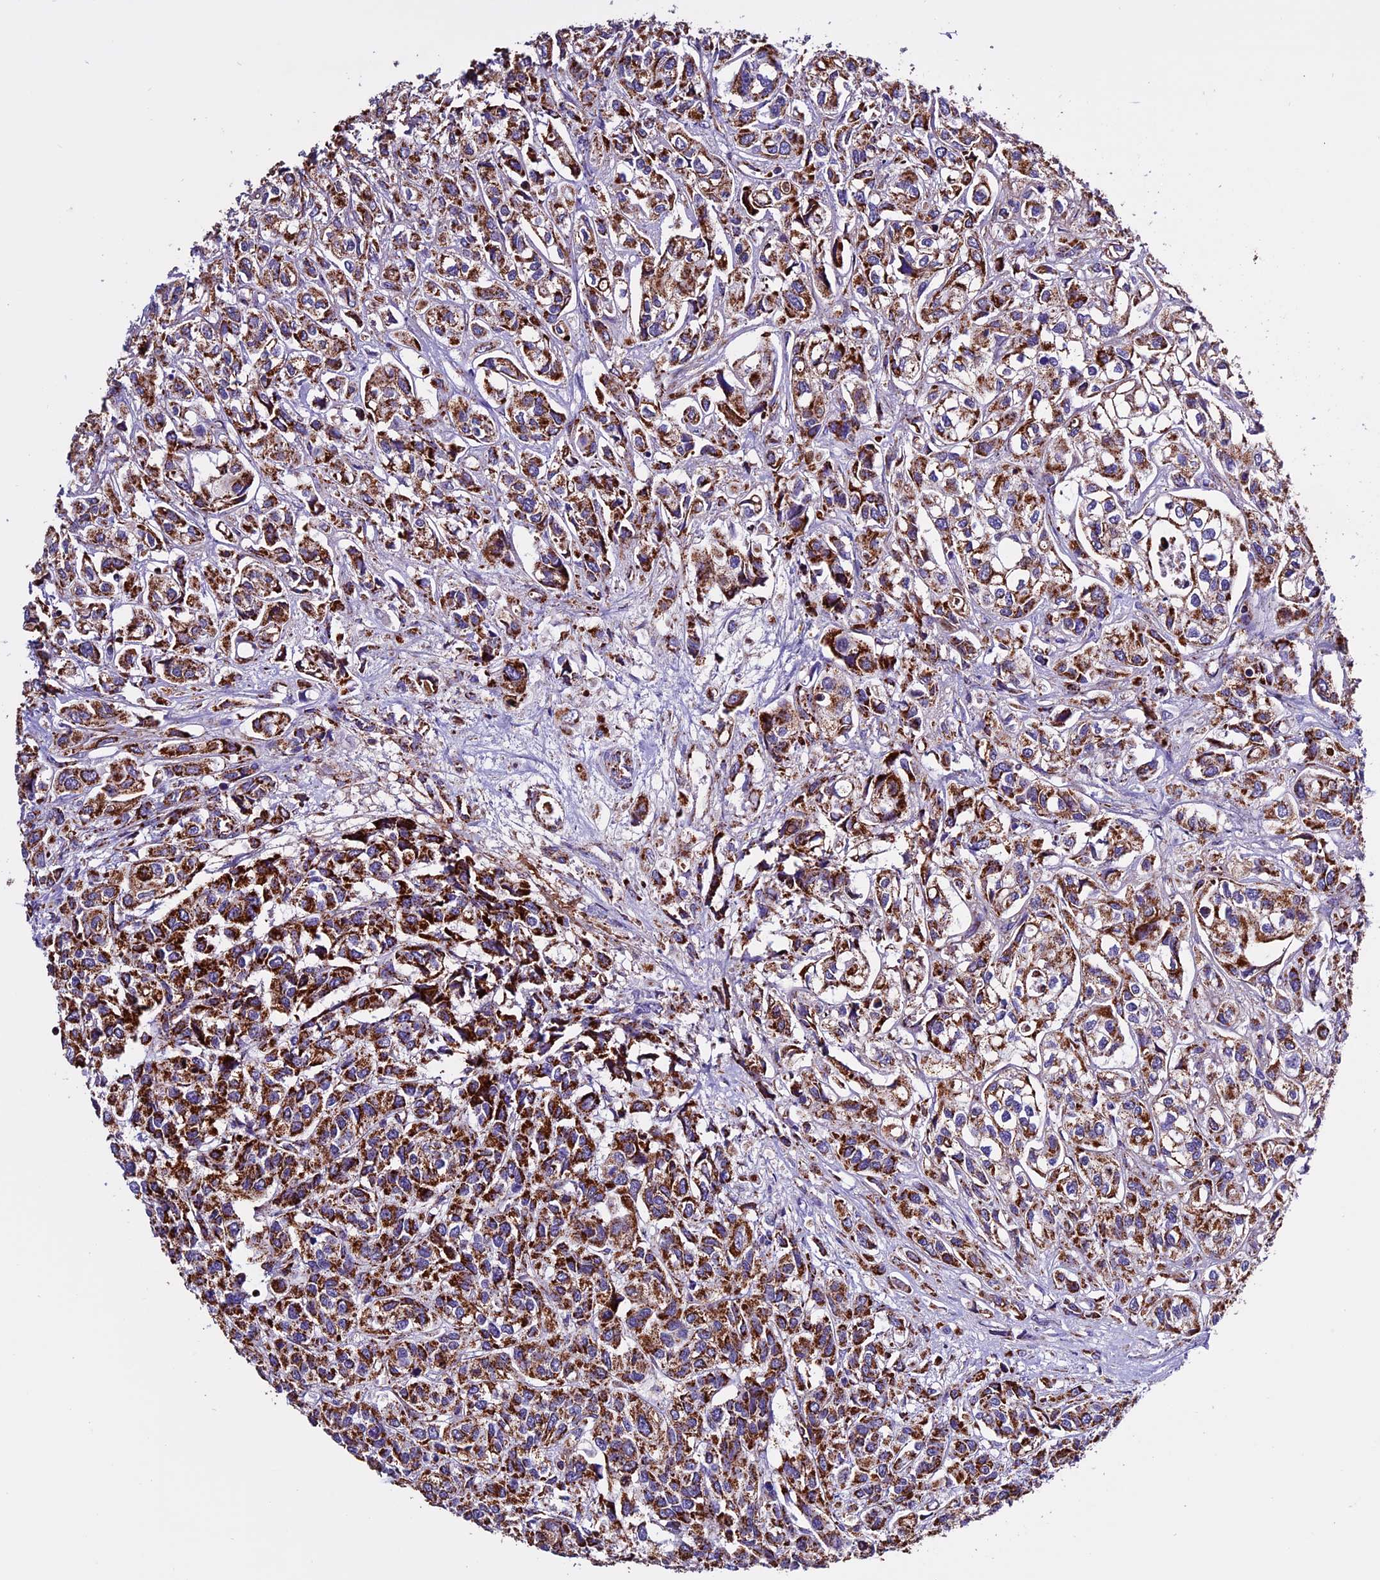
{"staining": {"intensity": "strong", "quantity": ">75%", "location": "cytoplasmic/membranous"}, "tissue": "urothelial cancer", "cell_type": "Tumor cells", "image_type": "cancer", "snomed": [{"axis": "morphology", "description": "Urothelial carcinoma, High grade"}, {"axis": "topography", "description": "Urinary bladder"}], "caption": "A high amount of strong cytoplasmic/membranous positivity is identified in approximately >75% of tumor cells in high-grade urothelial carcinoma tissue. (DAB IHC with brightfield microscopy, high magnification).", "gene": "CX3CL1", "patient": {"sex": "male", "age": 67}}